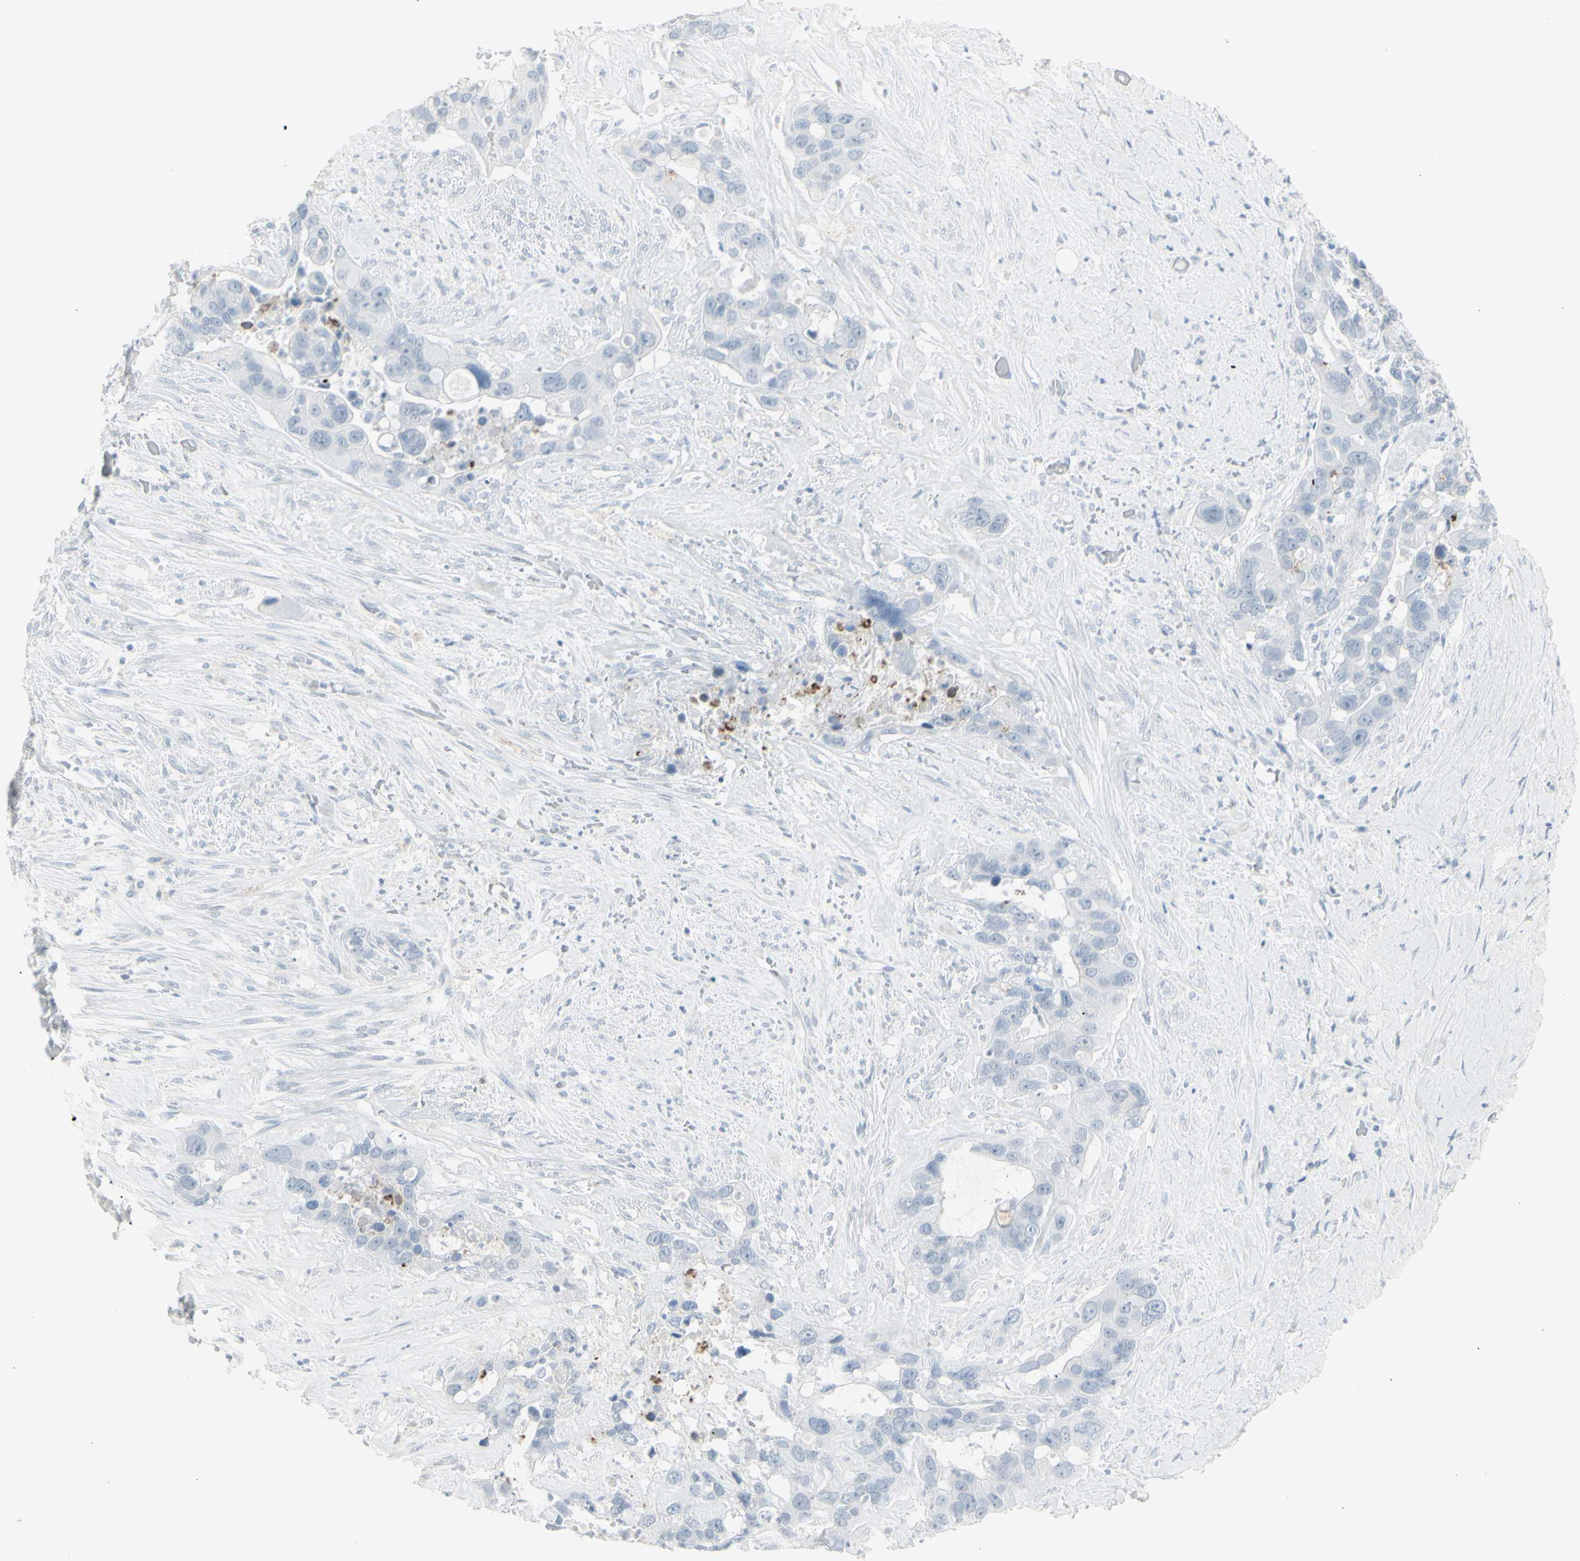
{"staining": {"intensity": "negative", "quantity": "none", "location": "none"}, "tissue": "liver cancer", "cell_type": "Tumor cells", "image_type": "cancer", "snomed": [{"axis": "morphology", "description": "Cholangiocarcinoma"}, {"axis": "topography", "description": "Liver"}], "caption": "High power microscopy histopathology image of an IHC histopathology image of cholangiocarcinoma (liver), revealing no significant expression in tumor cells. The staining was performed using DAB to visualize the protein expression in brown, while the nuclei were stained in blue with hematoxylin (Magnification: 20x).", "gene": "YBX2", "patient": {"sex": "female", "age": 65}}